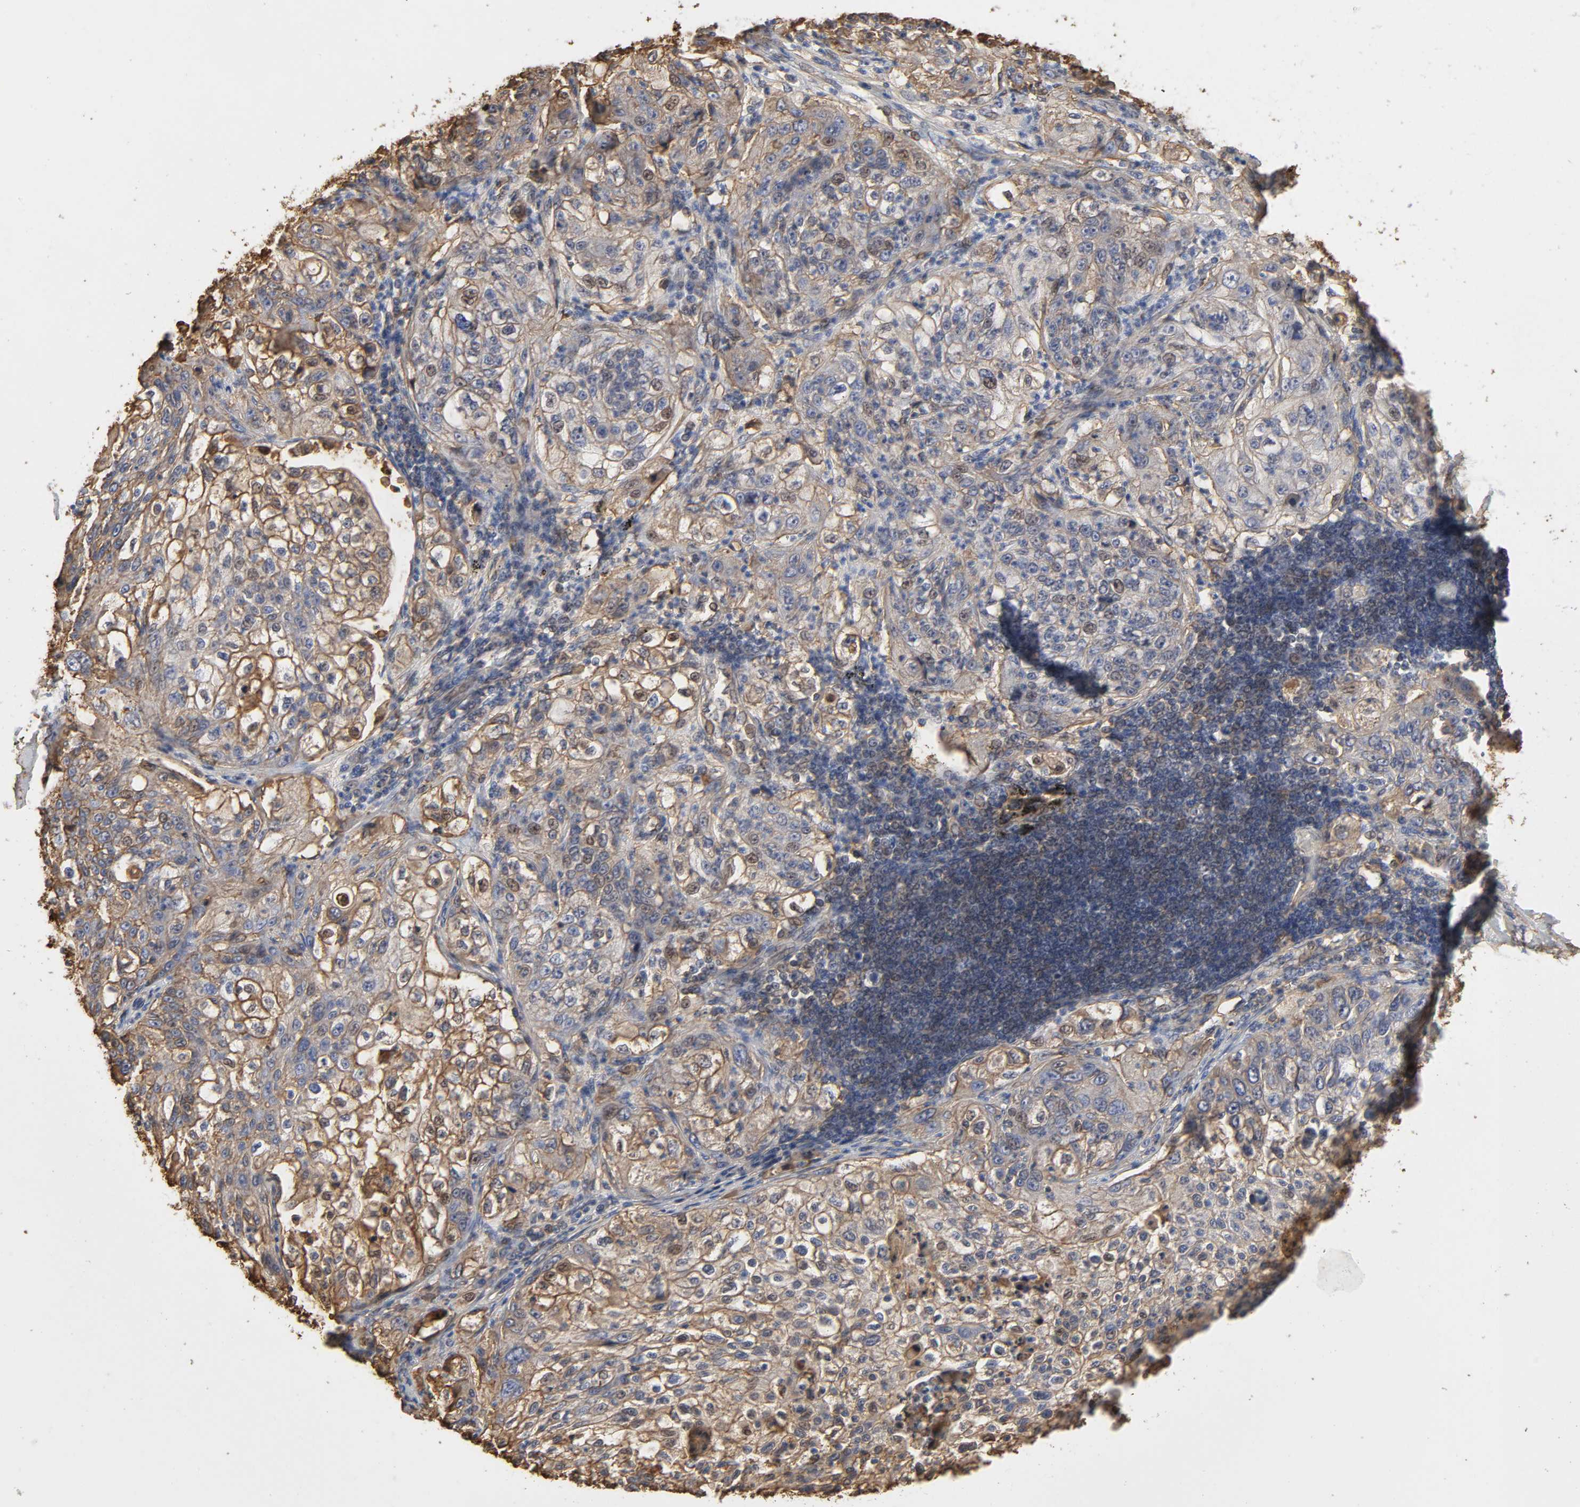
{"staining": {"intensity": "moderate", "quantity": "25%-75%", "location": "cytoplasmic/membranous,nuclear"}, "tissue": "lung cancer", "cell_type": "Tumor cells", "image_type": "cancer", "snomed": [{"axis": "morphology", "description": "Inflammation, NOS"}, {"axis": "morphology", "description": "Squamous cell carcinoma, NOS"}, {"axis": "topography", "description": "Lymph node"}, {"axis": "topography", "description": "Soft tissue"}, {"axis": "topography", "description": "Lung"}], "caption": "Human squamous cell carcinoma (lung) stained for a protein (brown) reveals moderate cytoplasmic/membranous and nuclear positive positivity in about 25%-75% of tumor cells.", "gene": "ANXA2", "patient": {"sex": "male", "age": 66}}